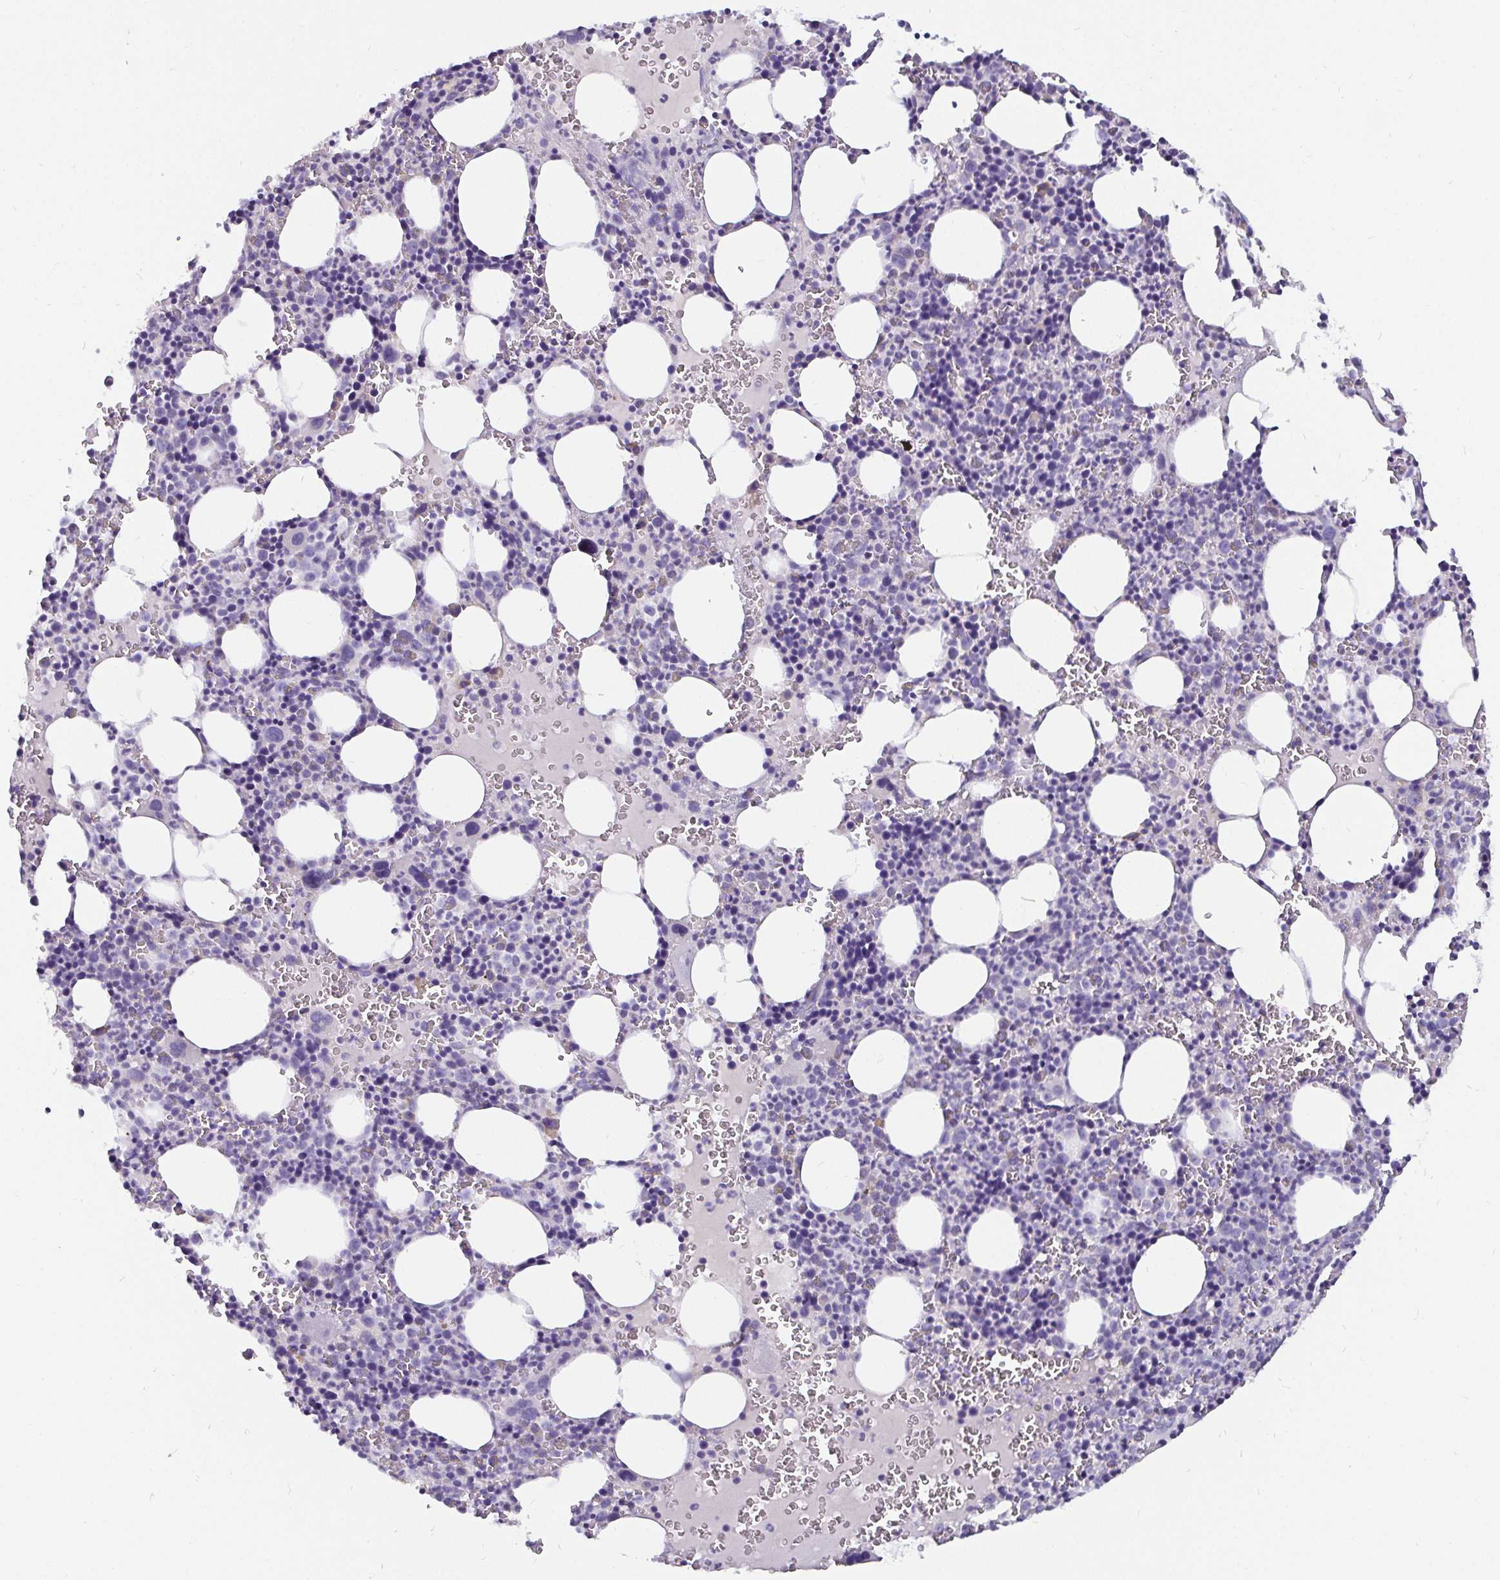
{"staining": {"intensity": "negative", "quantity": "none", "location": "none"}, "tissue": "bone marrow", "cell_type": "Hematopoietic cells", "image_type": "normal", "snomed": [{"axis": "morphology", "description": "Normal tissue, NOS"}, {"axis": "topography", "description": "Bone marrow"}], "caption": "There is no significant staining in hematopoietic cells of bone marrow. (Immunohistochemistry (ihc), brightfield microscopy, high magnification).", "gene": "ADAMTS6", "patient": {"sex": "male", "age": 63}}